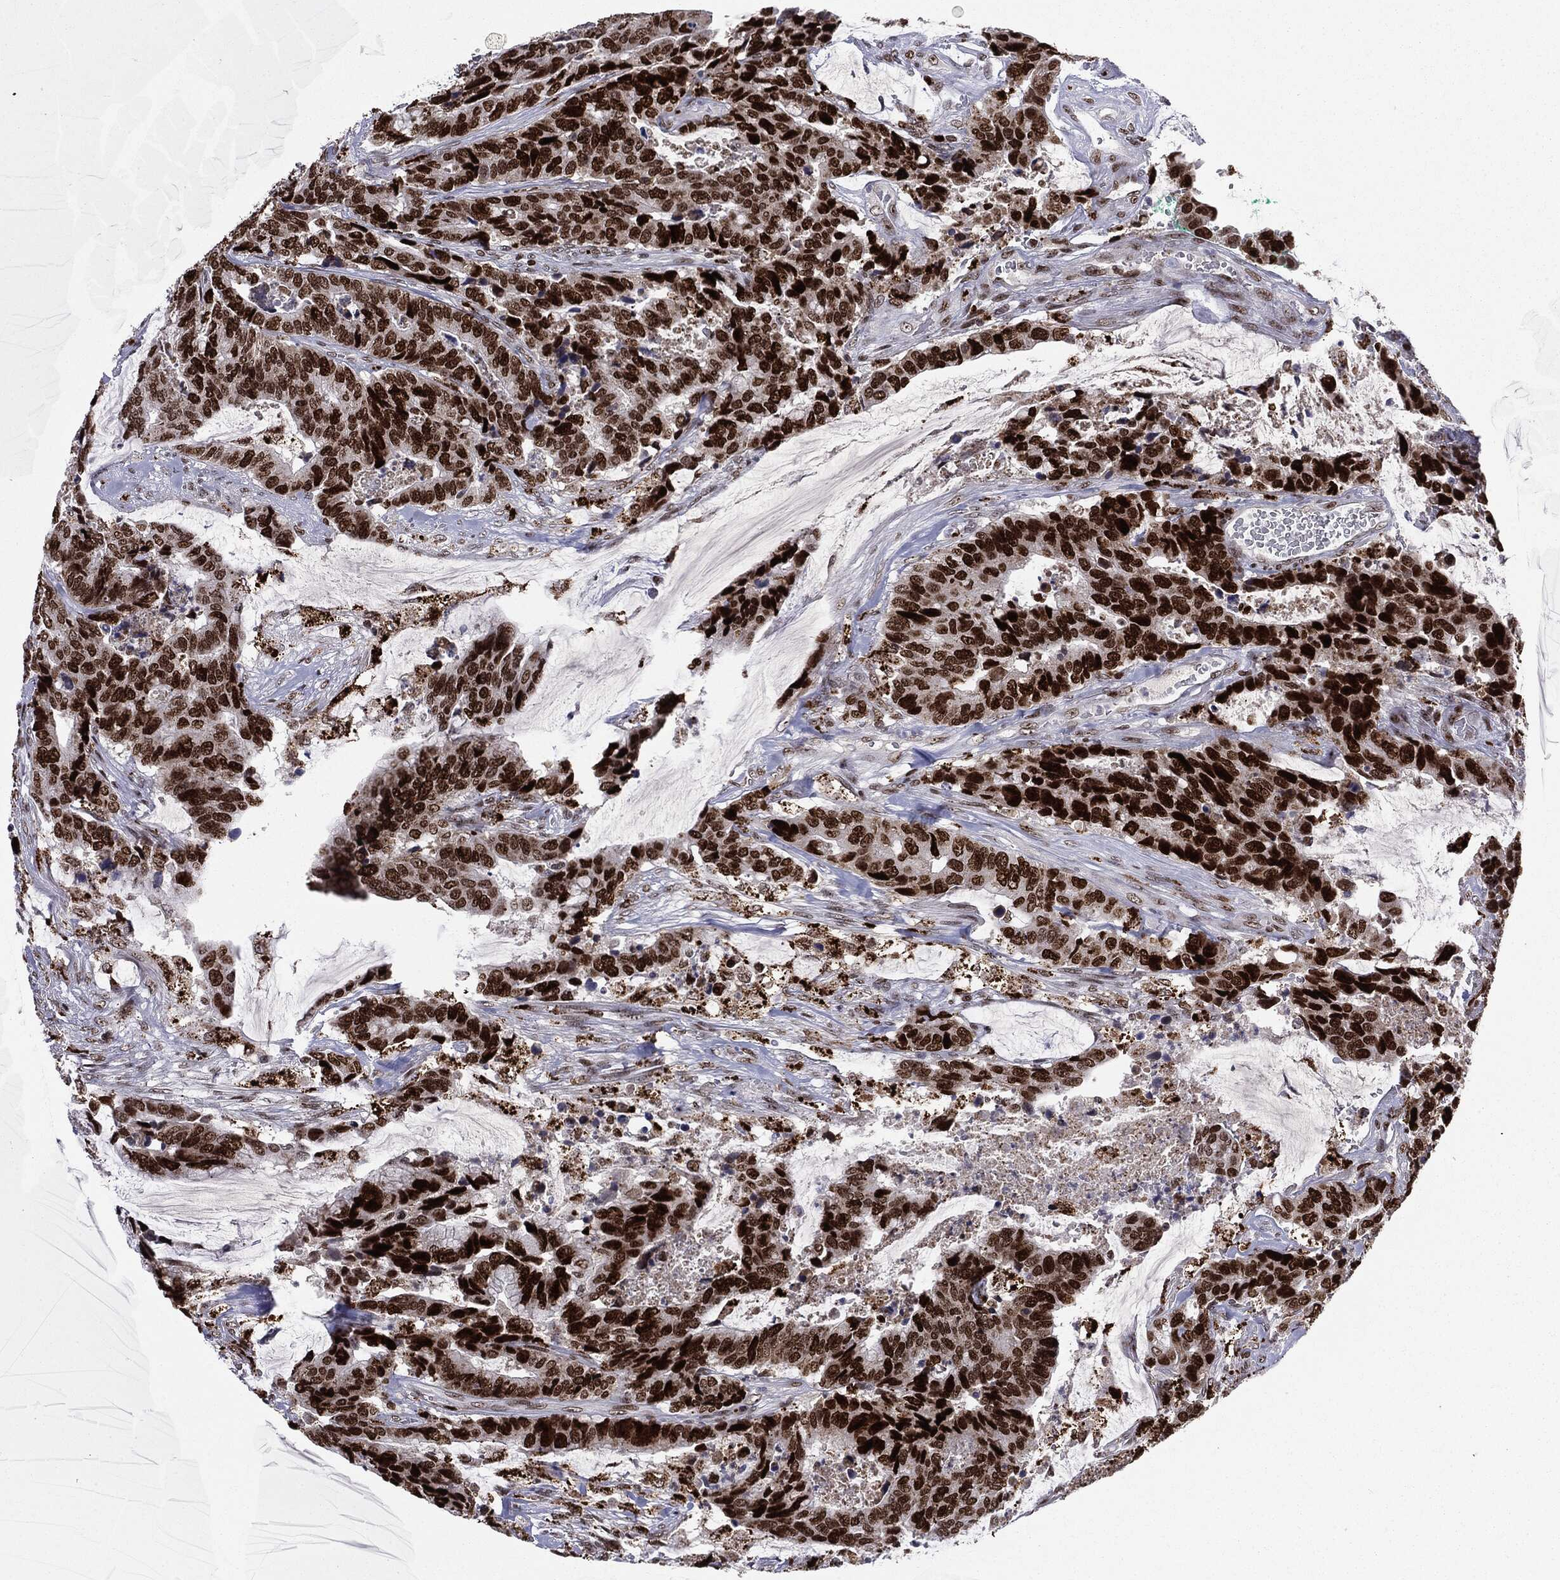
{"staining": {"intensity": "strong", "quantity": ">75%", "location": "nuclear"}, "tissue": "colorectal cancer", "cell_type": "Tumor cells", "image_type": "cancer", "snomed": [{"axis": "morphology", "description": "Adenocarcinoma, NOS"}, {"axis": "topography", "description": "Rectum"}], "caption": "IHC image of neoplastic tissue: colorectal cancer stained using immunohistochemistry (IHC) demonstrates high levels of strong protein expression localized specifically in the nuclear of tumor cells, appearing as a nuclear brown color.", "gene": "MDC1", "patient": {"sex": "female", "age": 59}}